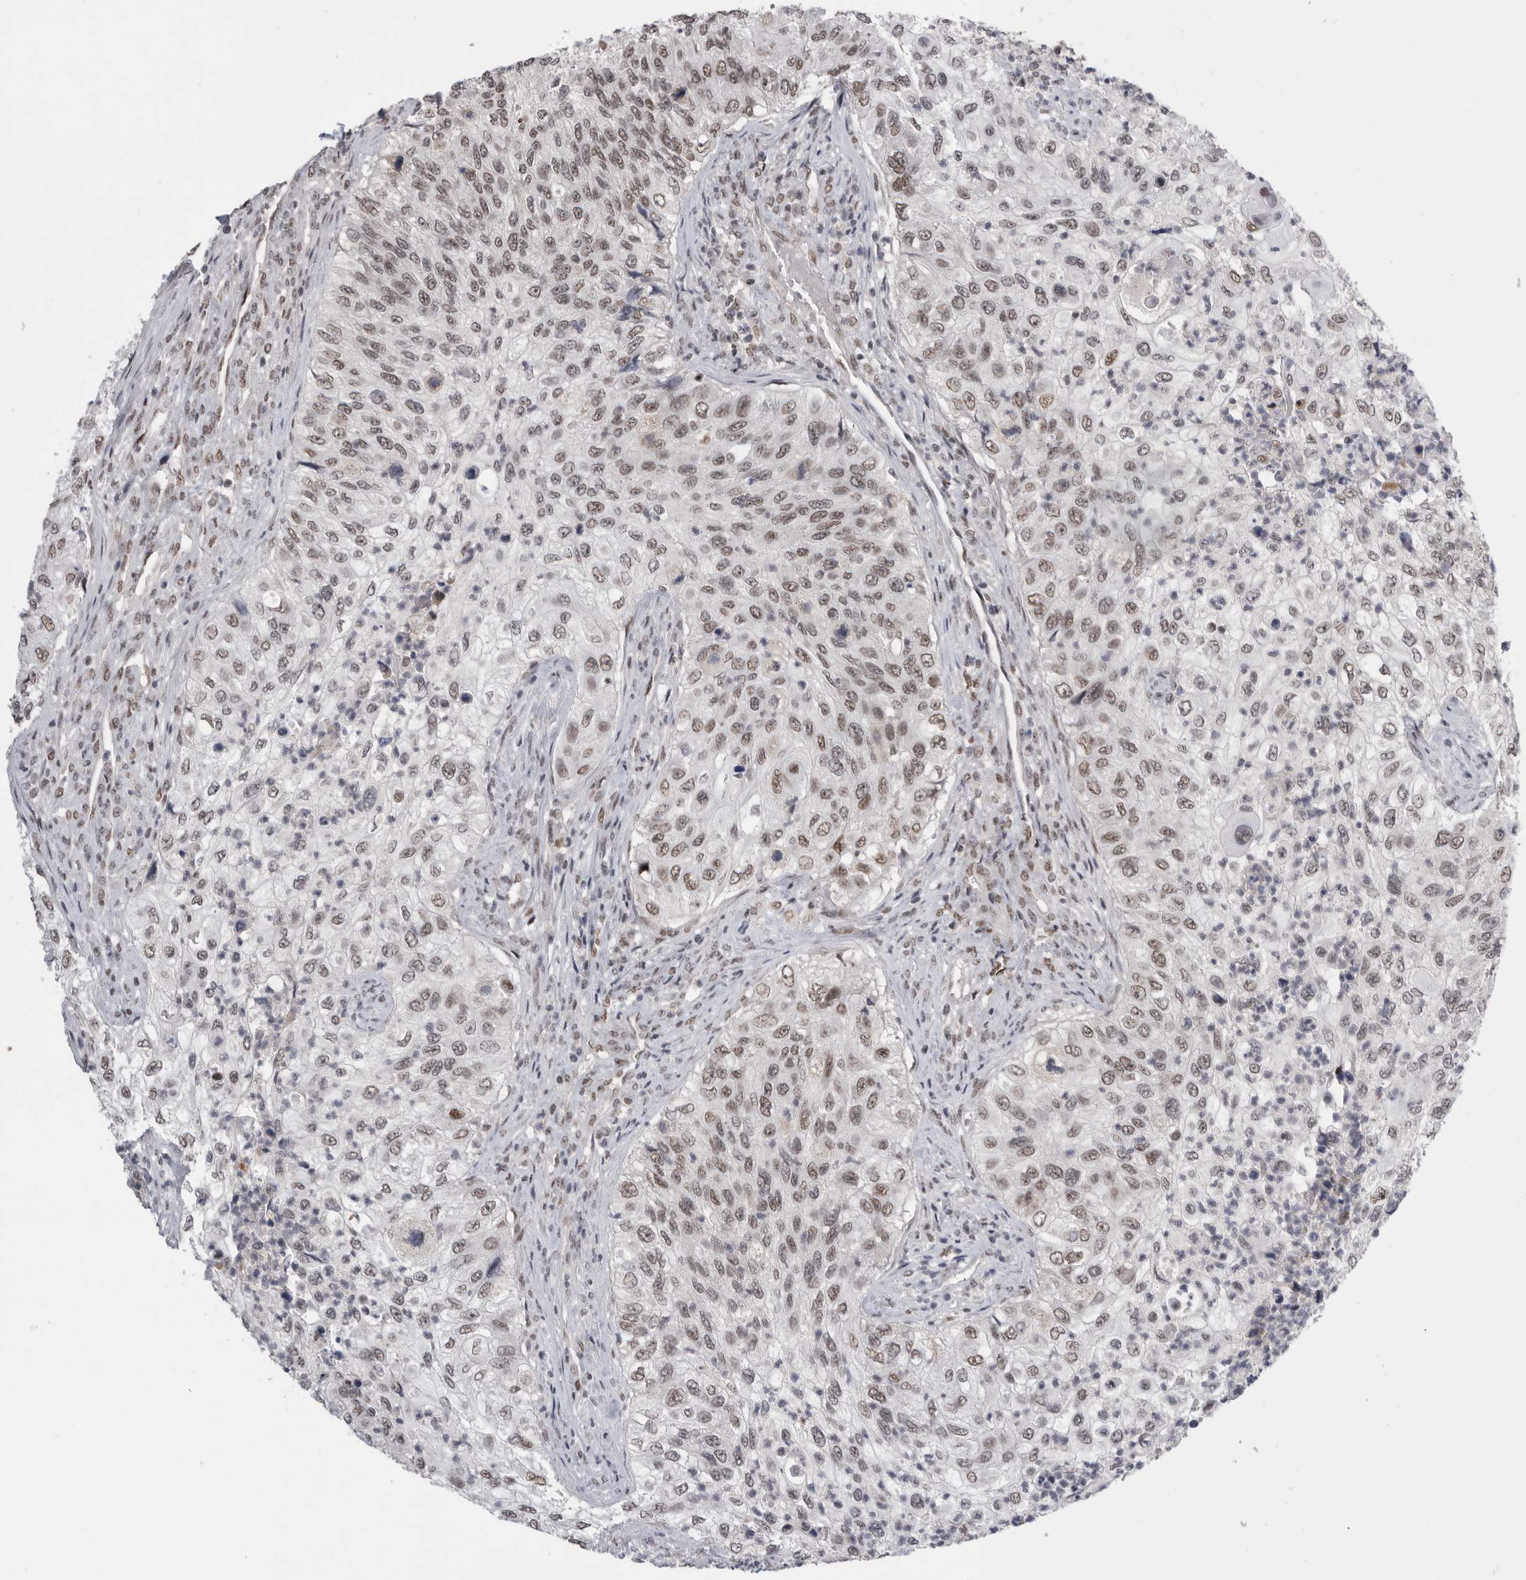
{"staining": {"intensity": "weak", "quantity": ">75%", "location": "nuclear"}, "tissue": "urothelial cancer", "cell_type": "Tumor cells", "image_type": "cancer", "snomed": [{"axis": "morphology", "description": "Urothelial carcinoma, High grade"}, {"axis": "topography", "description": "Urinary bladder"}], "caption": "The immunohistochemical stain labels weak nuclear positivity in tumor cells of urothelial carcinoma (high-grade) tissue.", "gene": "POU5F1", "patient": {"sex": "female", "age": 60}}